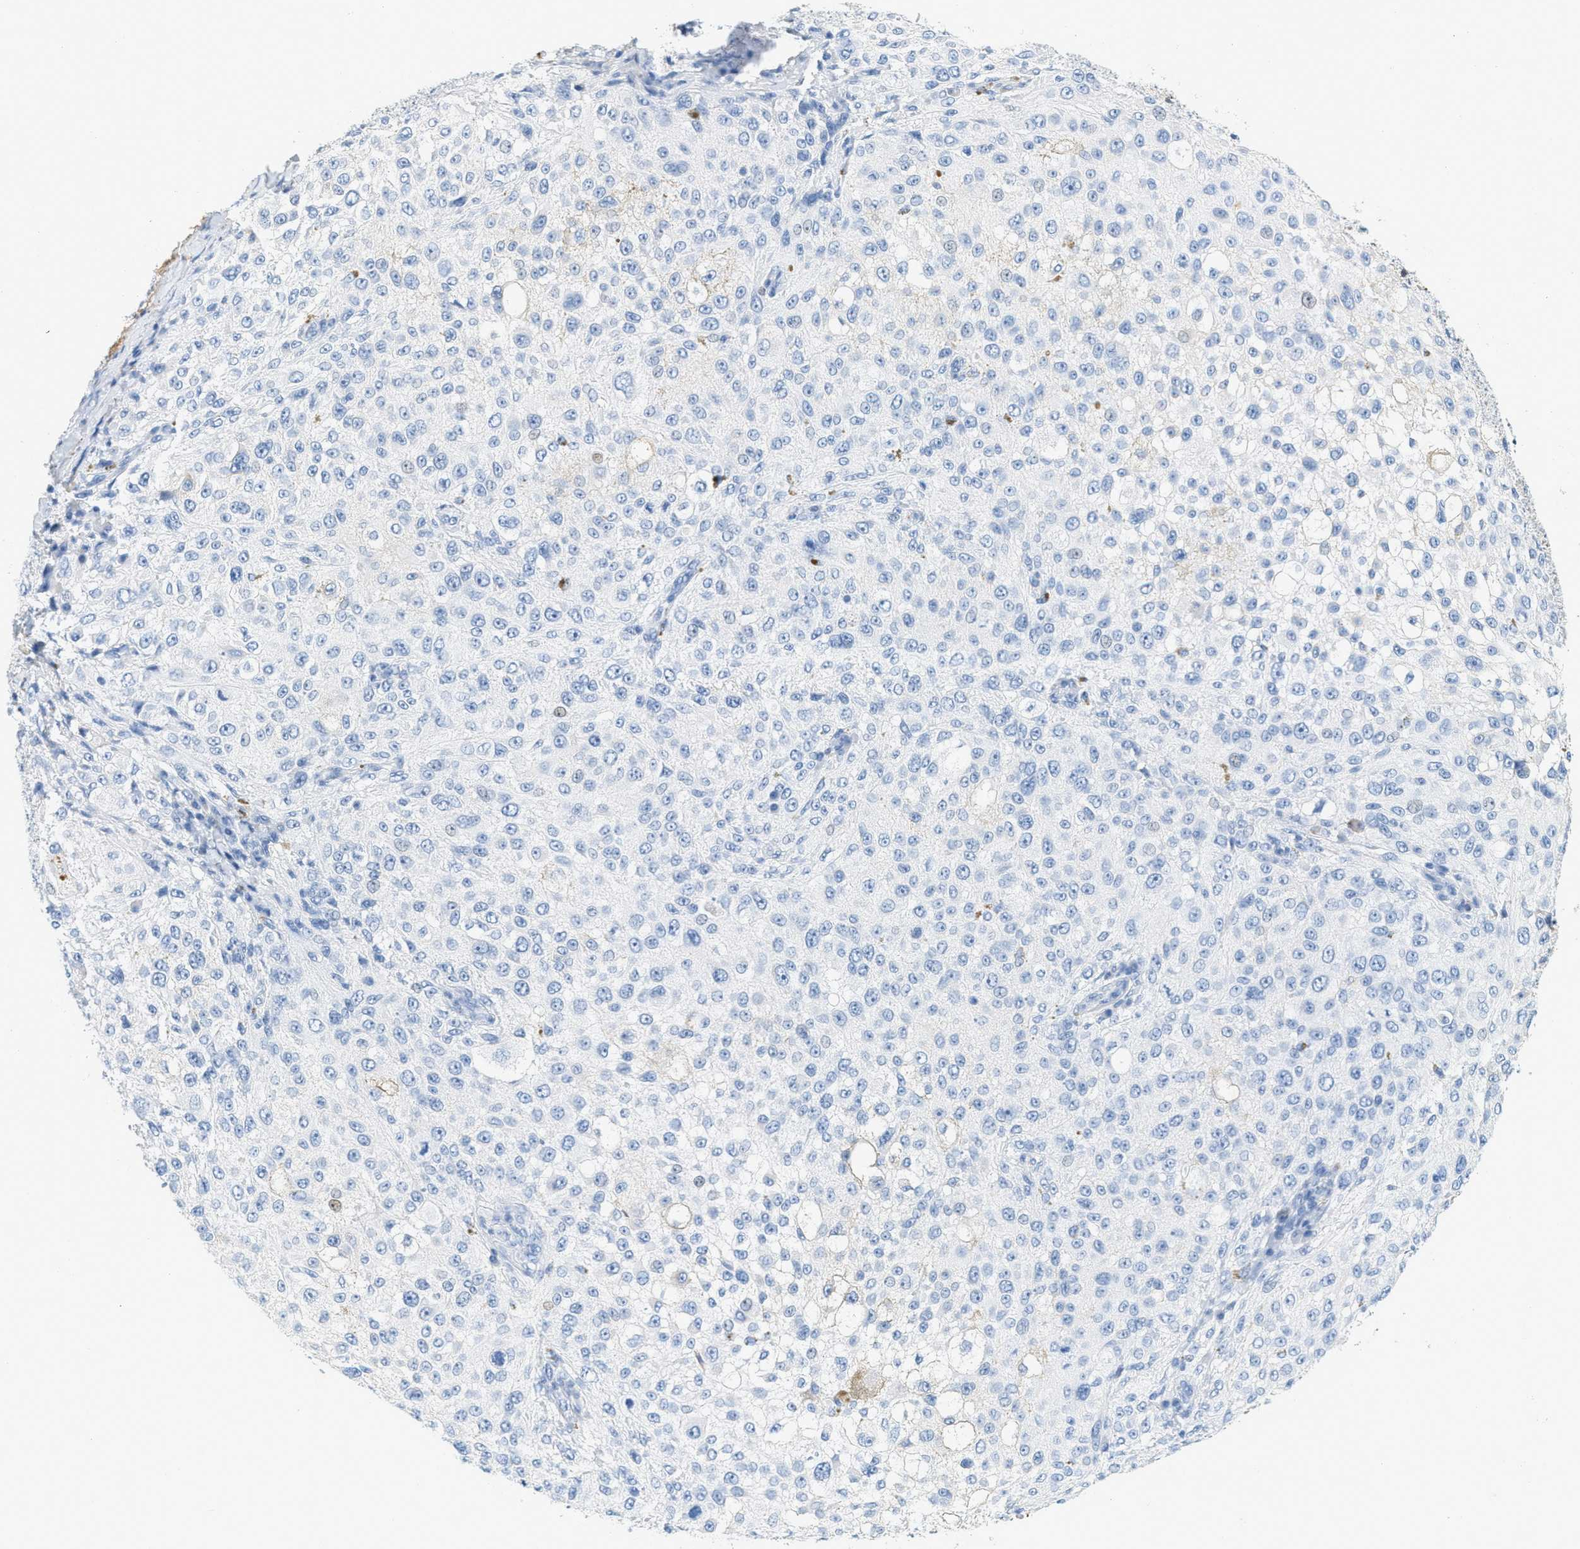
{"staining": {"intensity": "negative", "quantity": "none", "location": "none"}, "tissue": "melanoma", "cell_type": "Tumor cells", "image_type": "cancer", "snomed": [{"axis": "morphology", "description": "Necrosis, NOS"}, {"axis": "morphology", "description": "Malignant melanoma, NOS"}, {"axis": "topography", "description": "Skin"}], "caption": "The micrograph reveals no significant positivity in tumor cells of malignant melanoma.", "gene": "LCN2", "patient": {"sex": "female", "age": 87}}